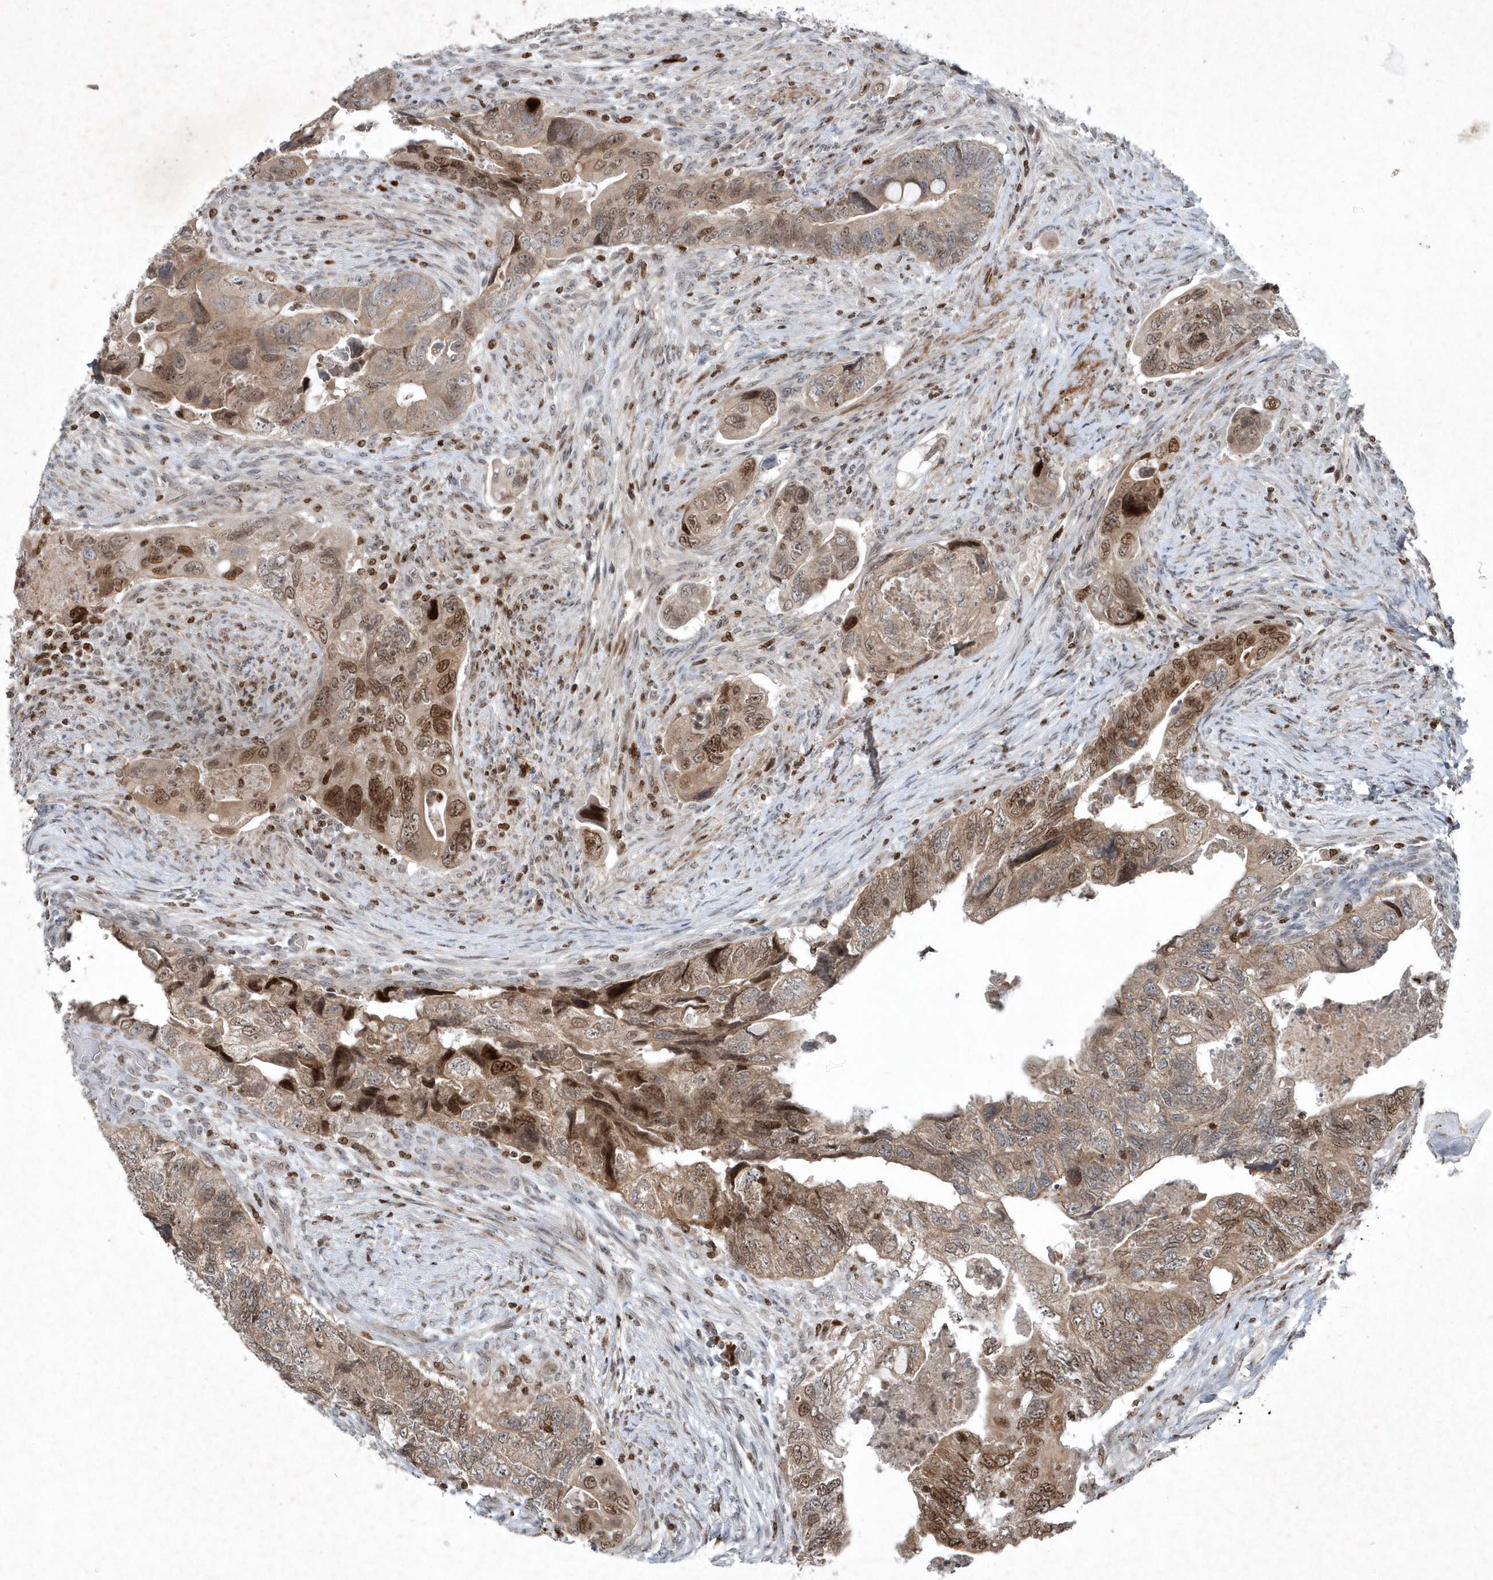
{"staining": {"intensity": "moderate", "quantity": ">75%", "location": "cytoplasmic/membranous,nuclear"}, "tissue": "colorectal cancer", "cell_type": "Tumor cells", "image_type": "cancer", "snomed": [{"axis": "morphology", "description": "Adenocarcinoma, NOS"}, {"axis": "topography", "description": "Rectum"}], "caption": "Brown immunohistochemical staining in human colorectal cancer displays moderate cytoplasmic/membranous and nuclear expression in approximately >75% of tumor cells. (Brightfield microscopy of DAB IHC at high magnification).", "gene": "QTRT2", "patient": {"sex": "male", "age": 63}}